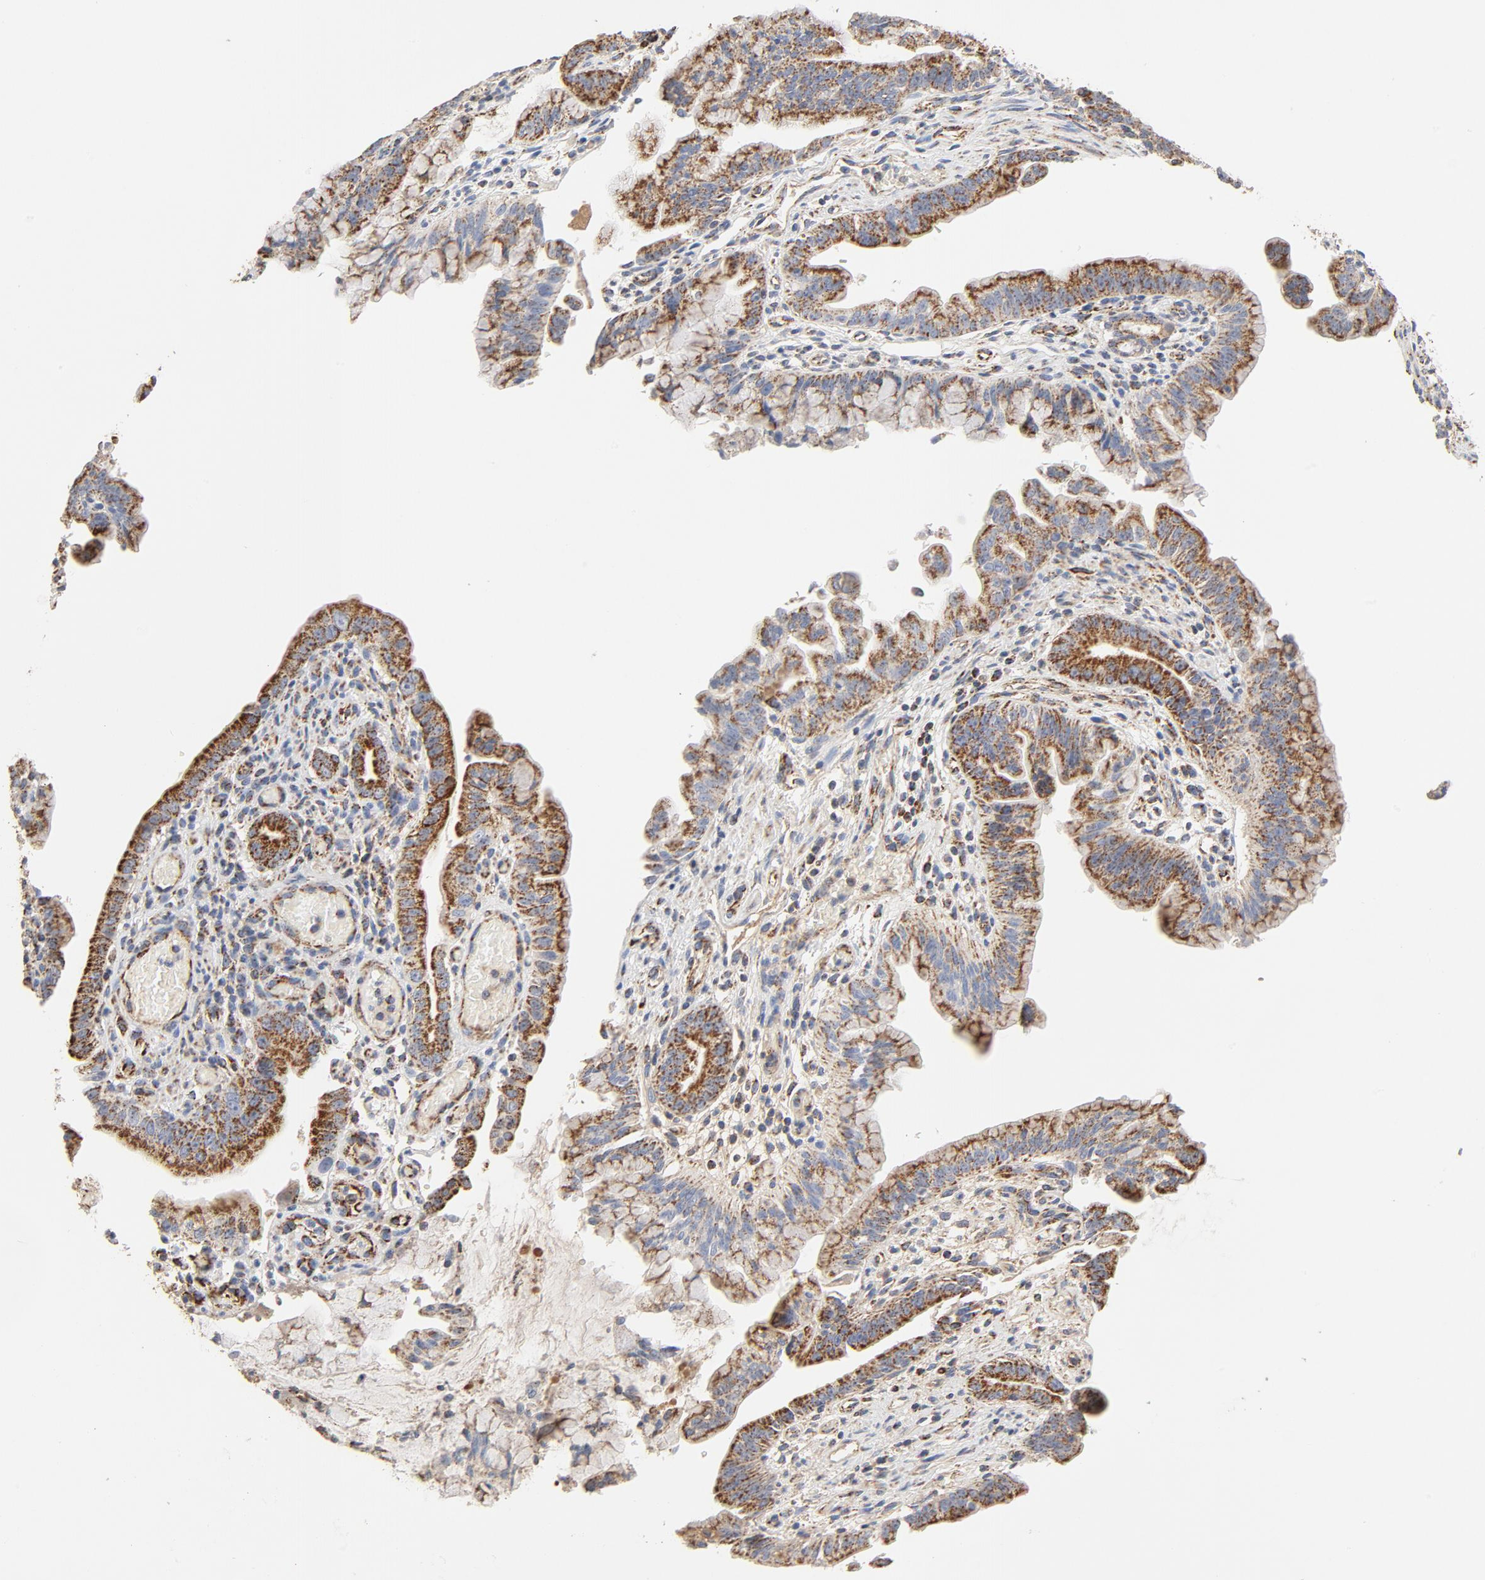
{"staining": {"intensity": "strong", "quantity": ">75%", "location": "cytoplasmic/membranous"}, "tissue": "pancreatic cancer", "cell_type": "Tumor cells", "image_type": "cancer", "snomed": [{"axis": "morphology", "description": "Adenocarcinoma, NOS"}, {"axis": "topography", "description": "Pancreas"}], "caption": "Adenocarcinoma (pancreatic) tissue exhibits strong cytoplasmic/membranous positivity in about >75% of tumor cells", "gene": "PCNX4", "patient": {"sex": "male", "age": 59}}